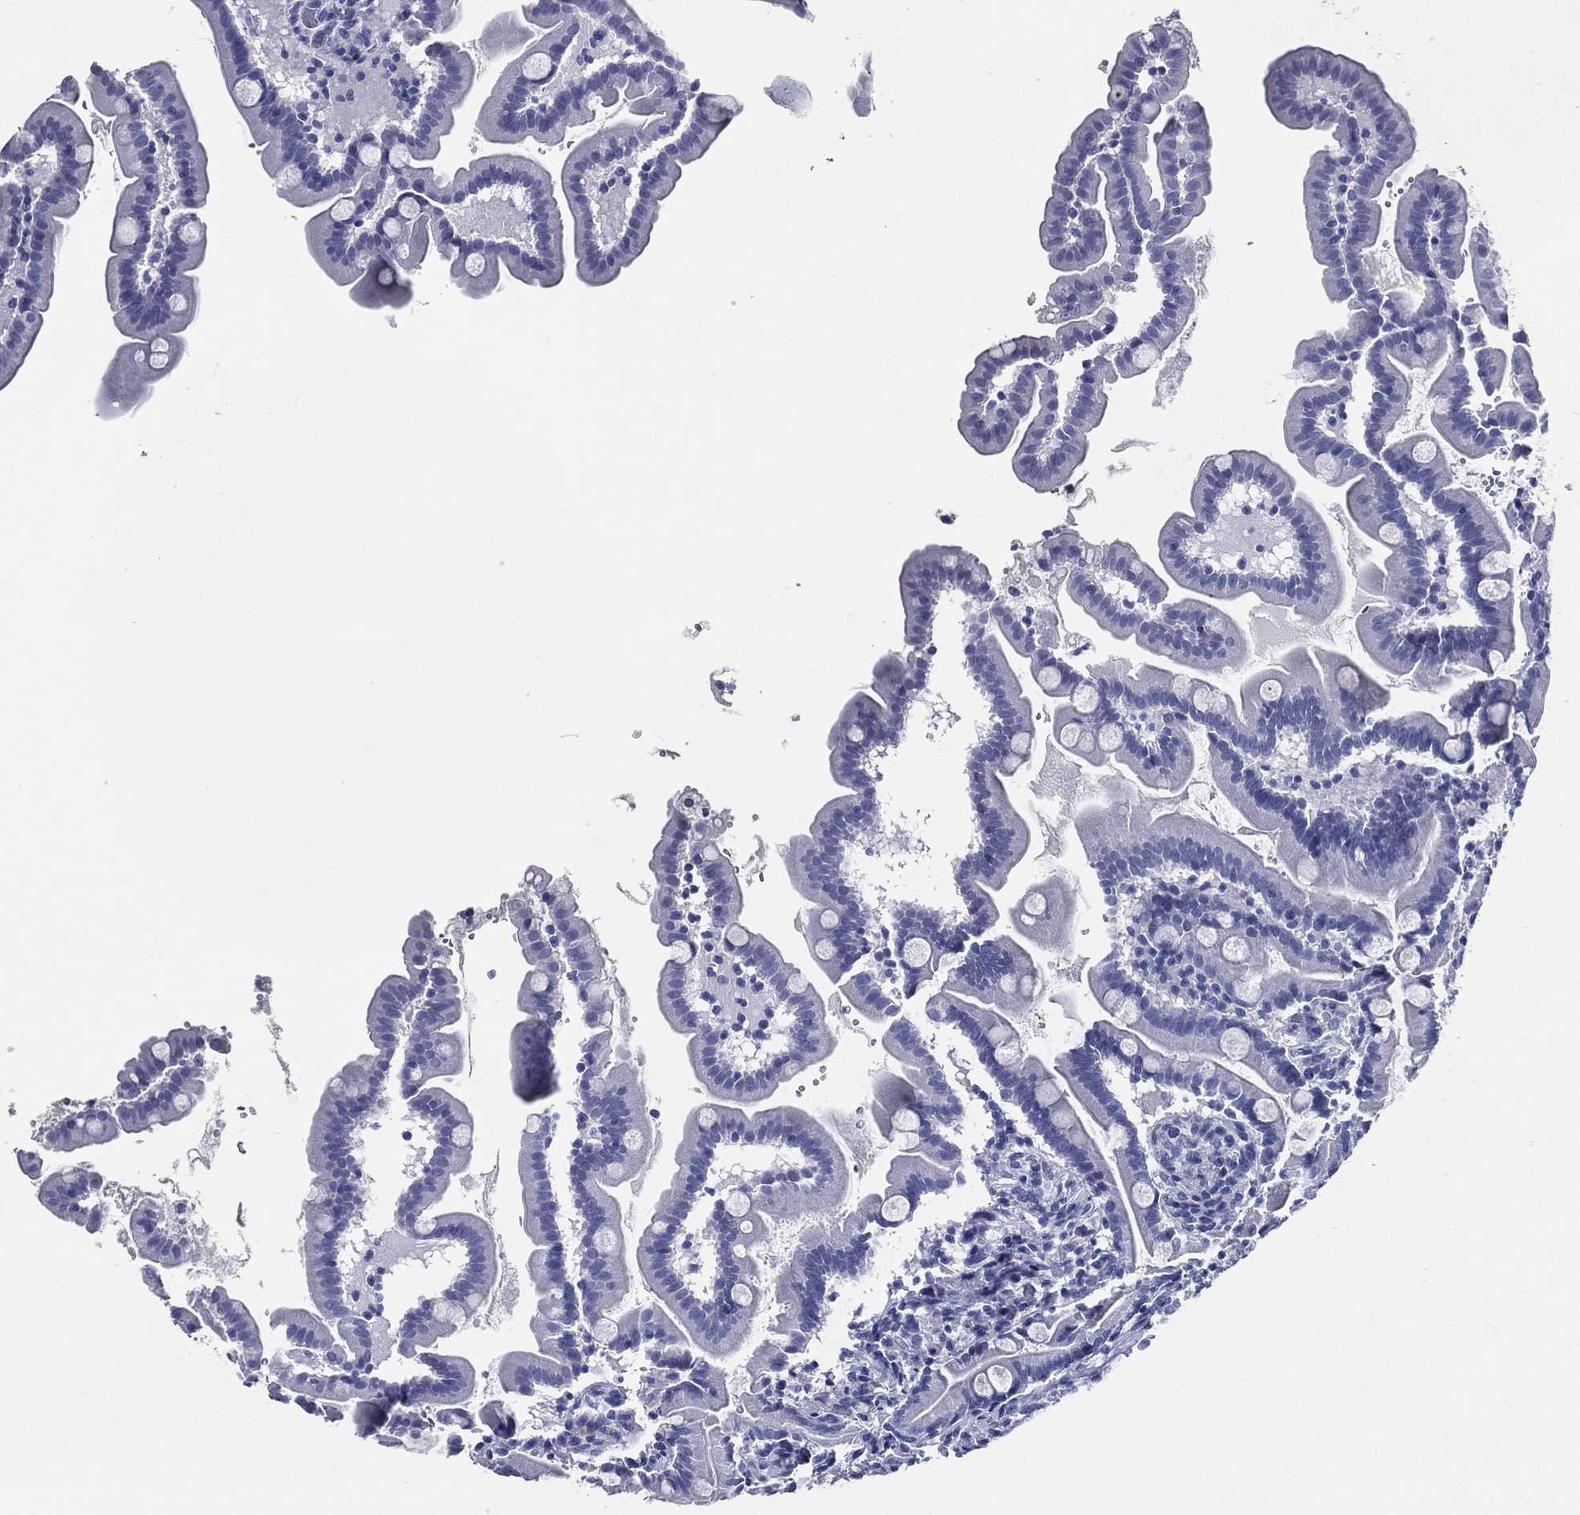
{"staining": {"intensity": "negative", "quantity": "none", "location": "none"}, "tissue": "small intestine", "cell_type": "Glandular cells", "image_type": "normal", "snomed": [{"axis": "morphology", "description": "Normal tissue, NOS"}, {"axis": "topography", "description": "Small intestine"}], "caption": "The photomicrograph demonstrates no staining of glandular cells in unremarkable small intestine. Brightfield microscopy of IHC stained with DAB (3,3'-diaminobenzidine) (brown) and hematoxylin (blue), captured at high magnification.", "gene": "TFAP2A", "patient": {"sex": "female", "age": 44}}